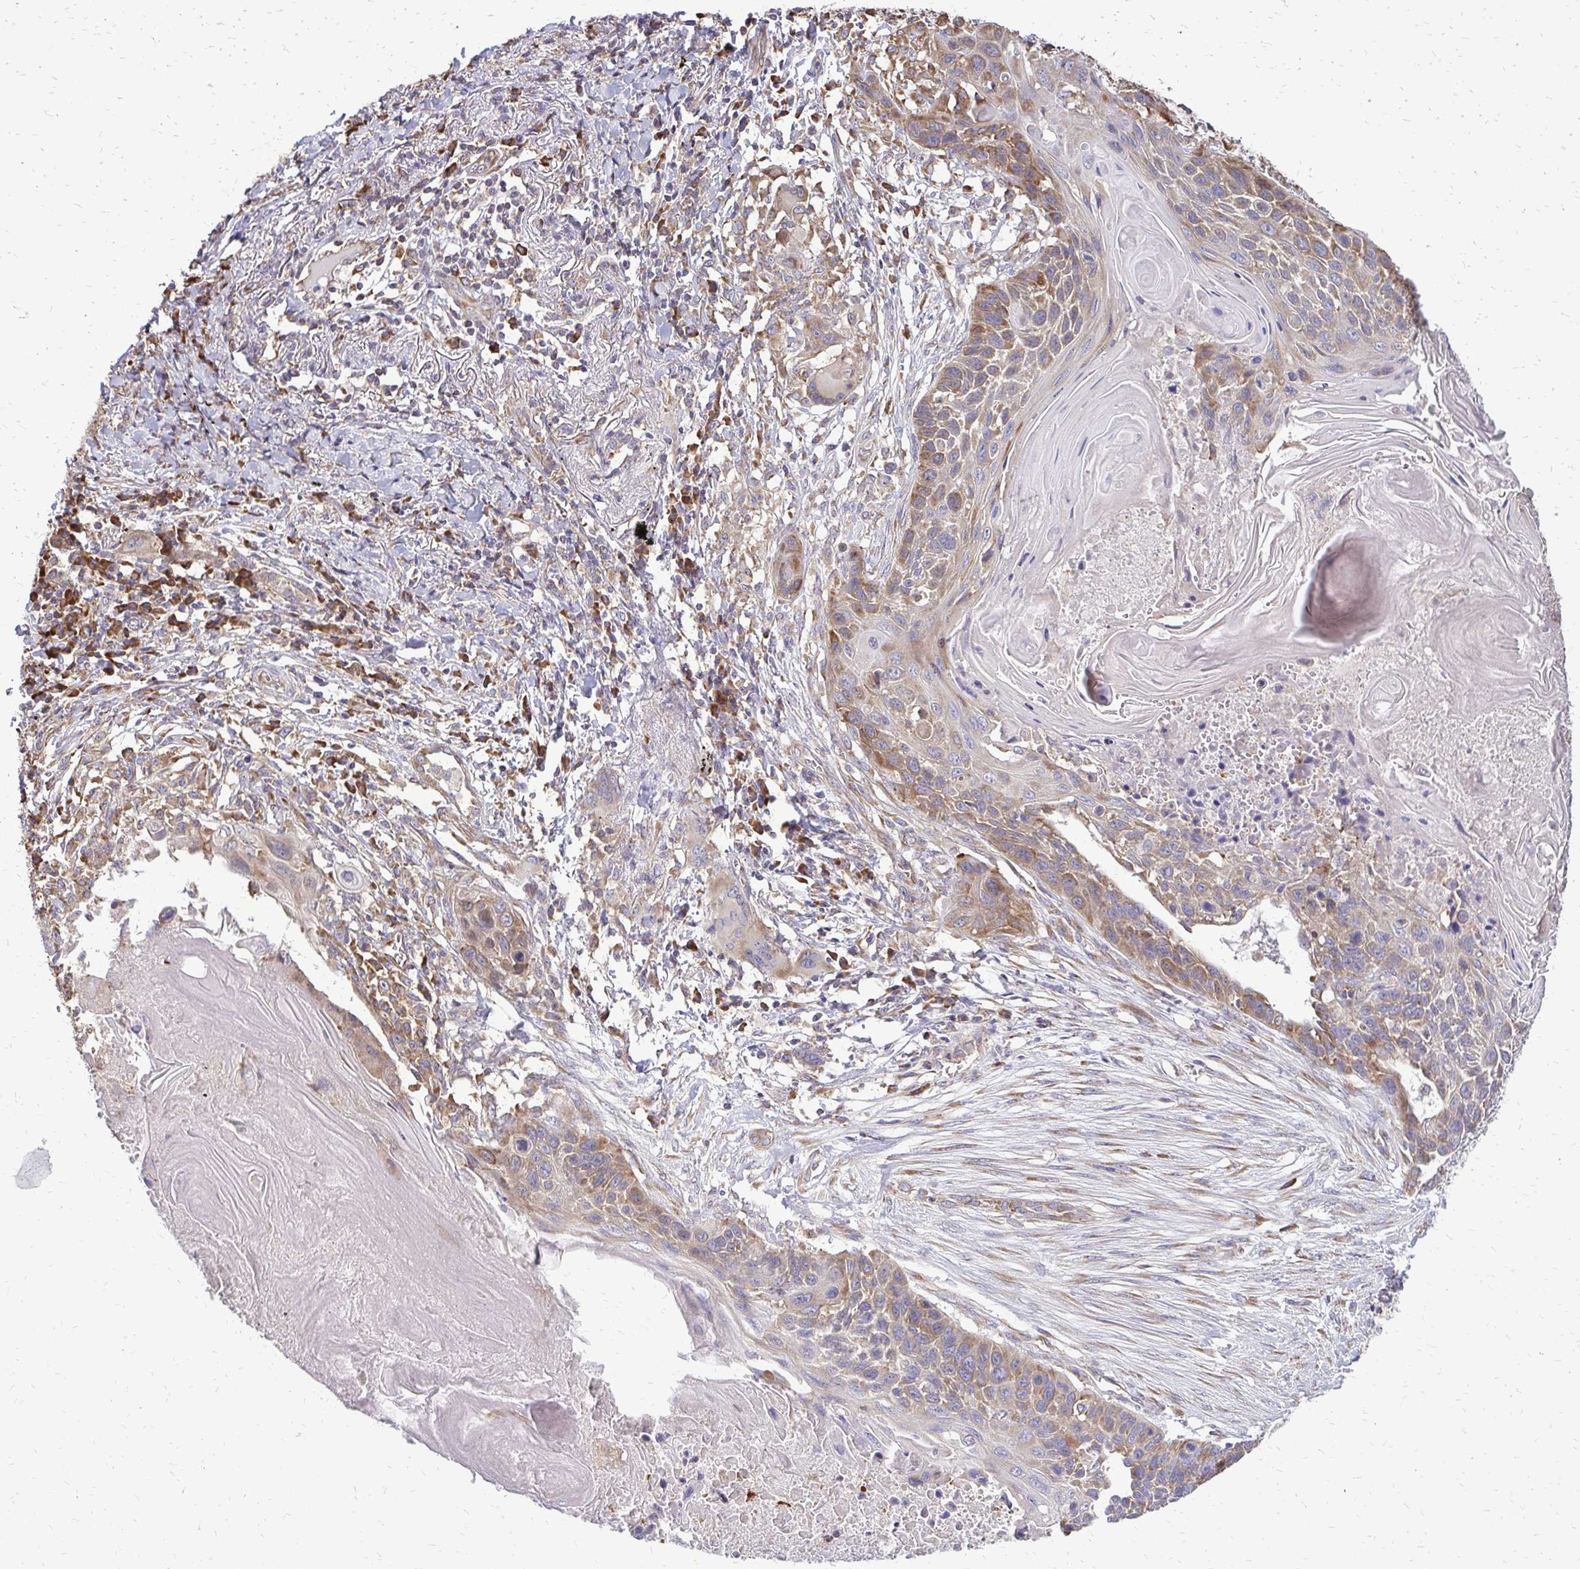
{"staining": {"intensity": "moderate", "quantity": "25%-75%", "location": "cytoplasmic/membranous"}, "tissue": "lung cancer", "cell_type": "Tumor cells", "image_type": "cancer", "snomed": [{"axis": "morphology", "description": "Squamous cell carcinoma, NOS"}, {"axis": "topography", "description": "Lung"}], "caption": "Human lung cancer (squamous cell carcinoma) stained with a brown dye displays moderate cytoplasmic/membranous positive positivity in about 25%-75% of tumor cells.", "gene": "RPS3", "patient": {"sex": "male", "age": 78}}